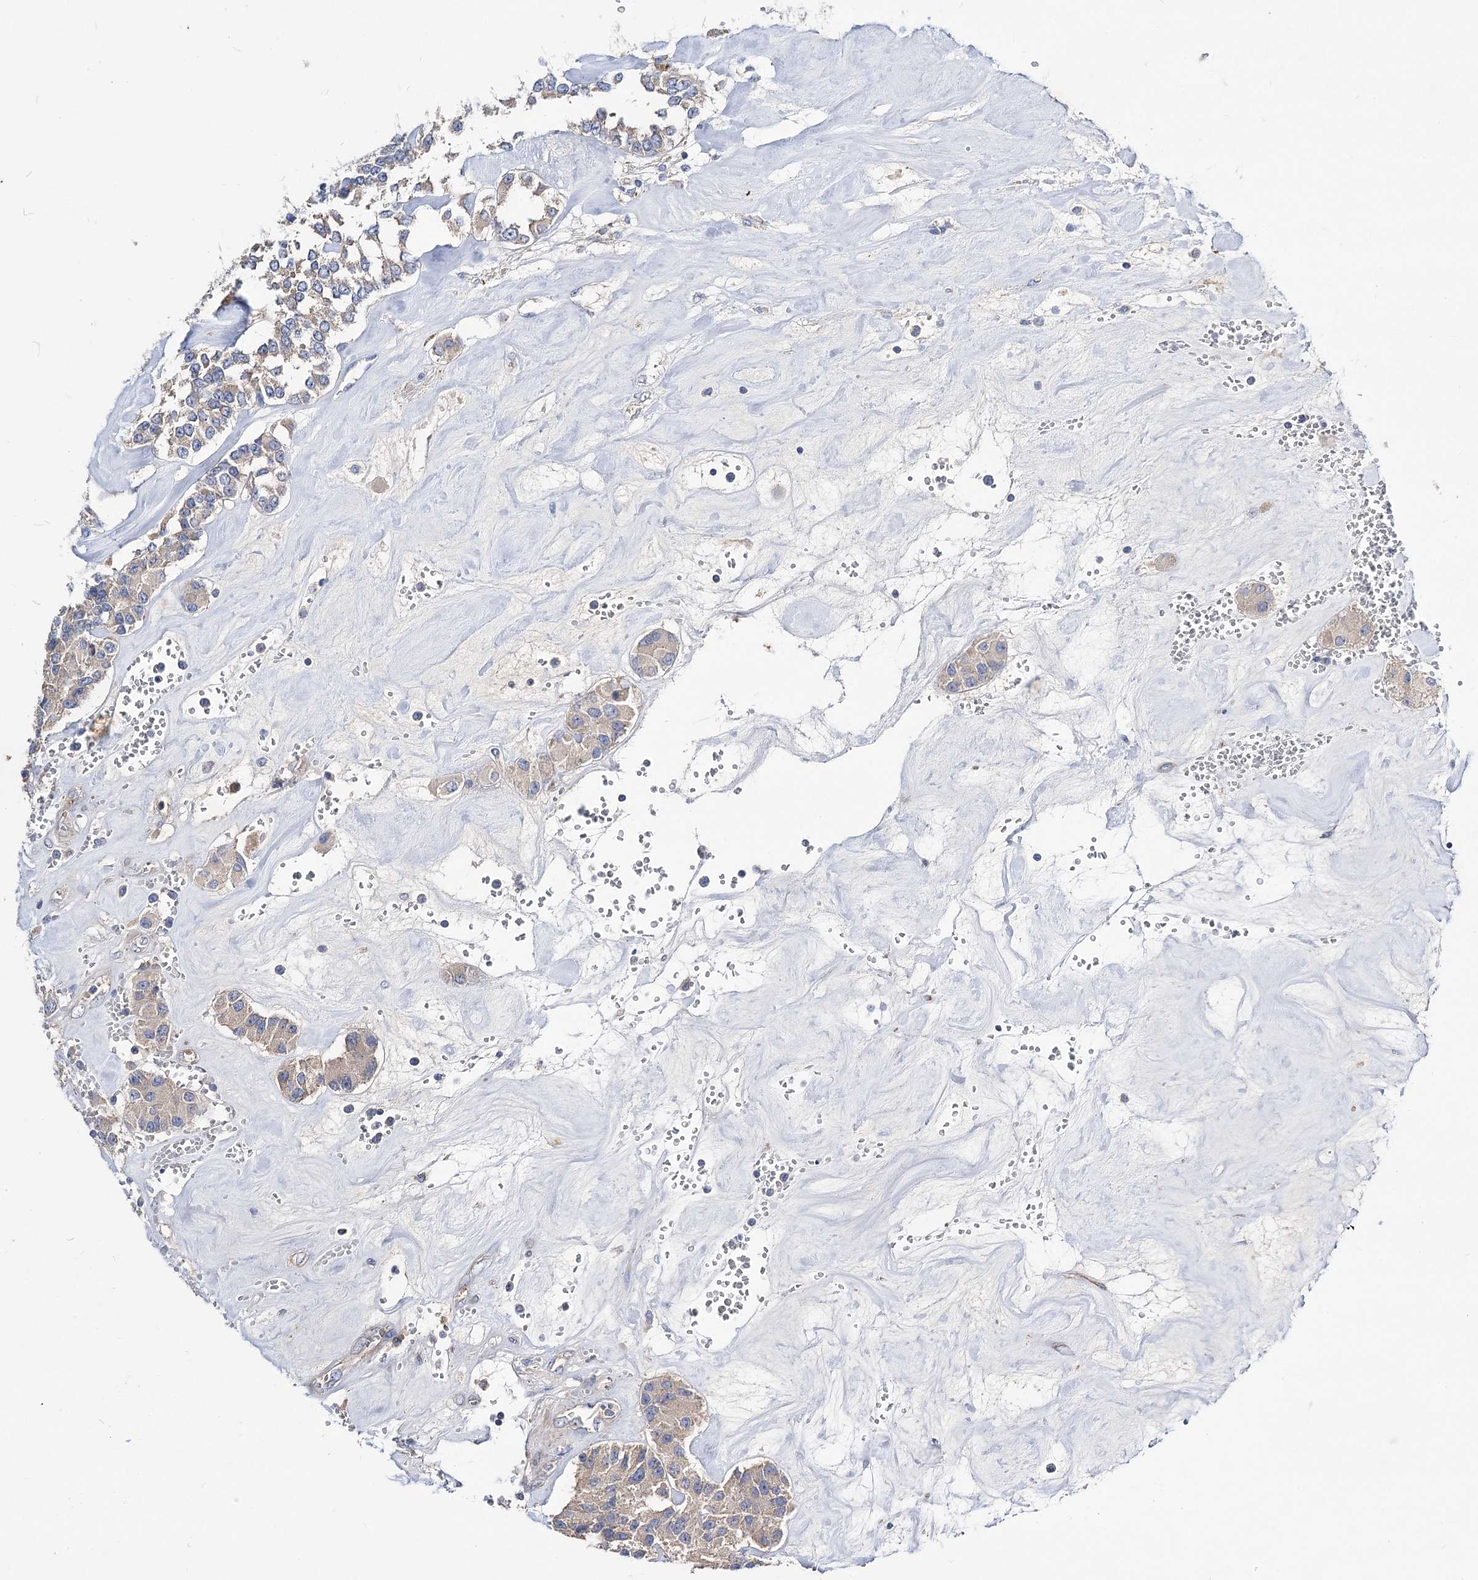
{"staining": {"intensity": "negative", "quantity": "none", "location": "none"}, "tissue": "carcinoid", "cell_type": "Tumor cells", "image_type": "cancer", "snomed": [{"axis": "morphology", "description": "Carcinoid, malignant, NOS"}, {"axis": "topography", "description": "Pancreas"}], "caption": "This is an immunohistochemistry histopathology image of human carcinoid (malignant). There is no positivity in tumor cells.", "gene": "NUDCD2", "patient": {"sex": "male", "age": 41}}